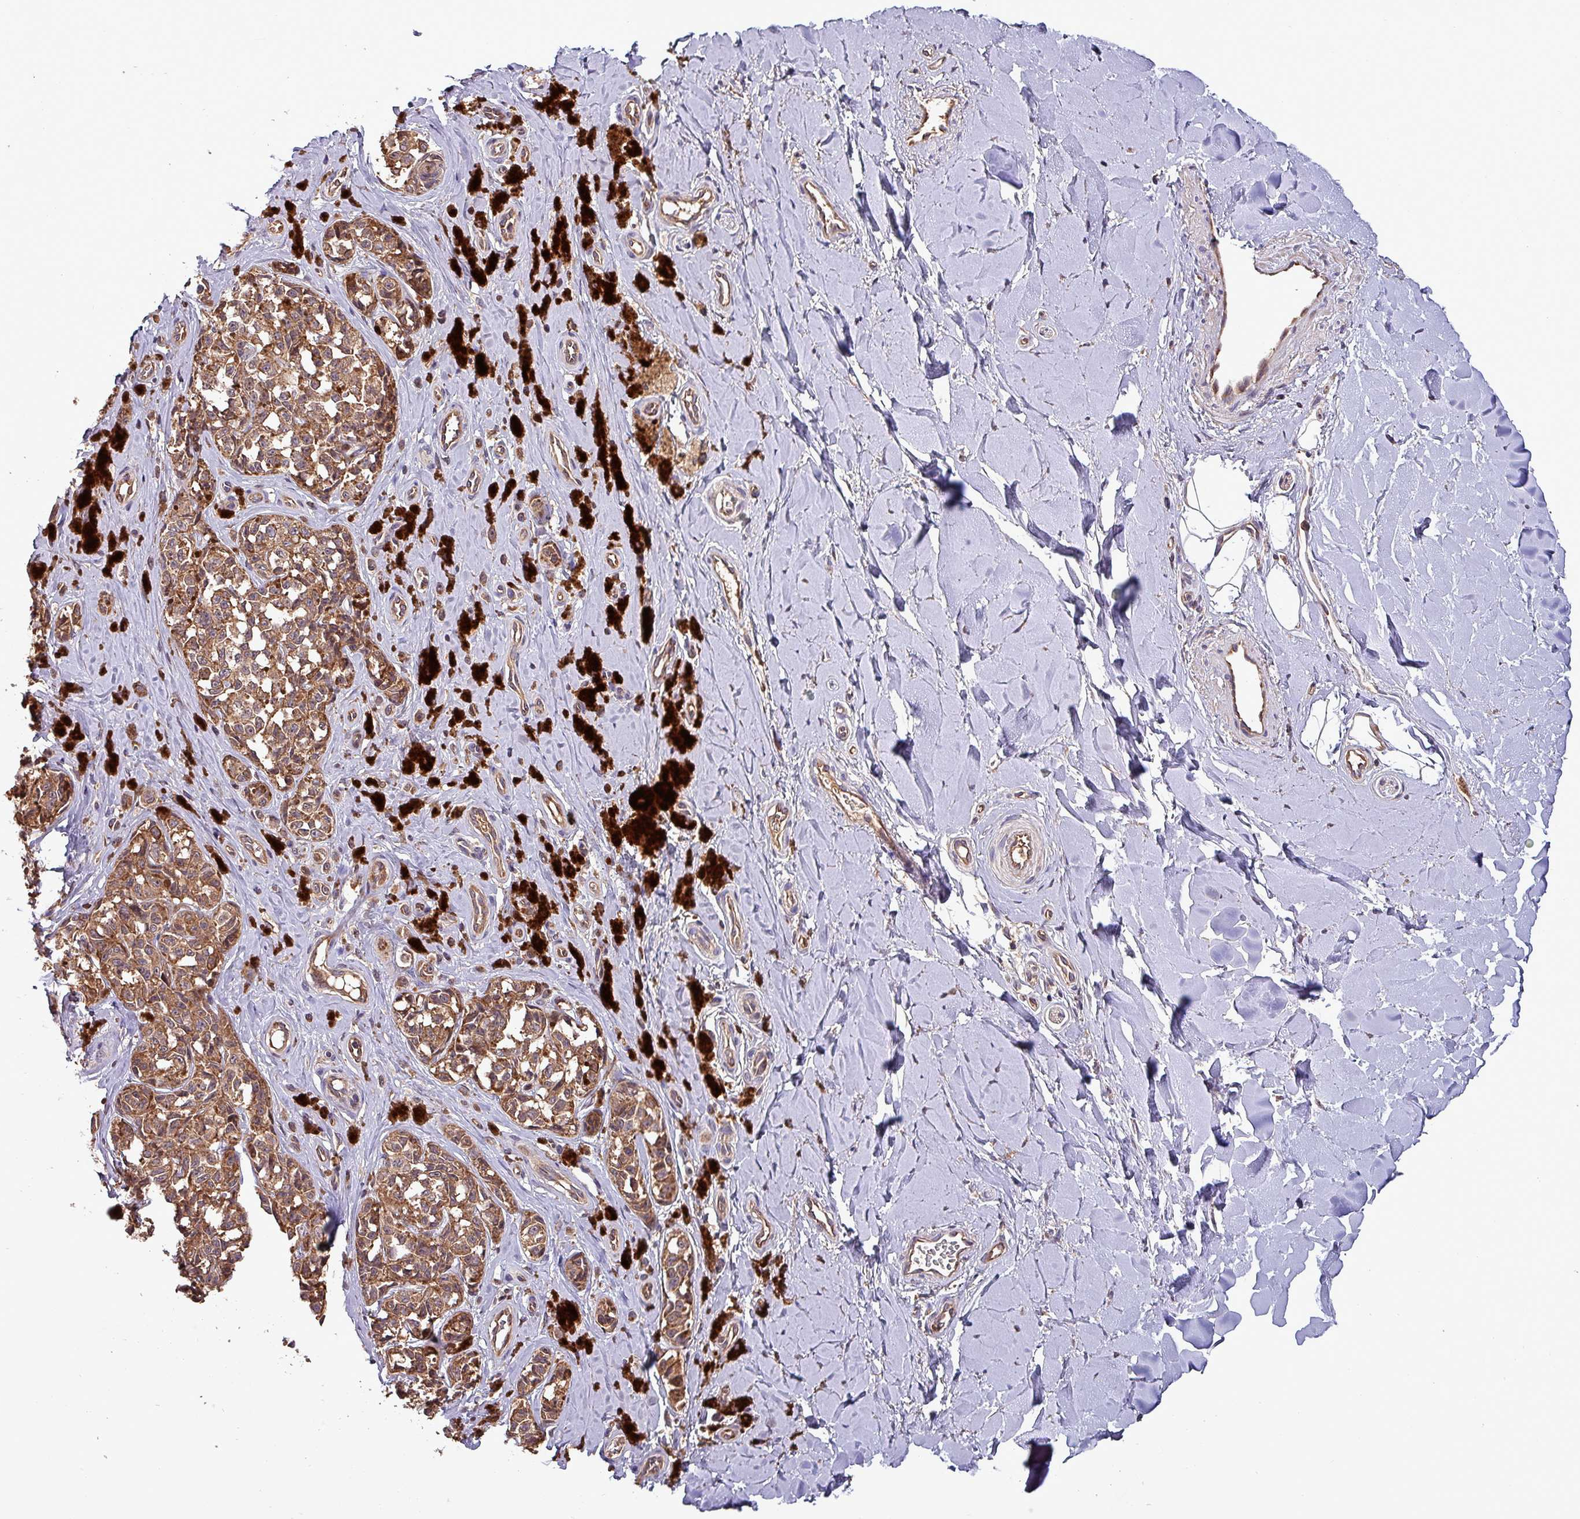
{"staining": {"intensity": "moderate", "quantity": ">75%", "location": "cytoplasmic/membranous"}, "tissue": "melanoma", "cell_type": "Tumor cells", "image_type": "cancer", "snomed": [{"axis": "morphology", "description": "Malignant melanoma, NOS"}, {"axis": "topography", "description": "Skin"}], "caption": "A brown stain labels moderate cytoplasmic/membranous expression of a protein in human melanoma tumor cells. The protein is stained brown, and the nuclei are stained in blue (DAB IHC with brightfield microscopy, high magnification).", "gene": "PAFAH1B2", "patient": {"sex": "female", "age": 65}}